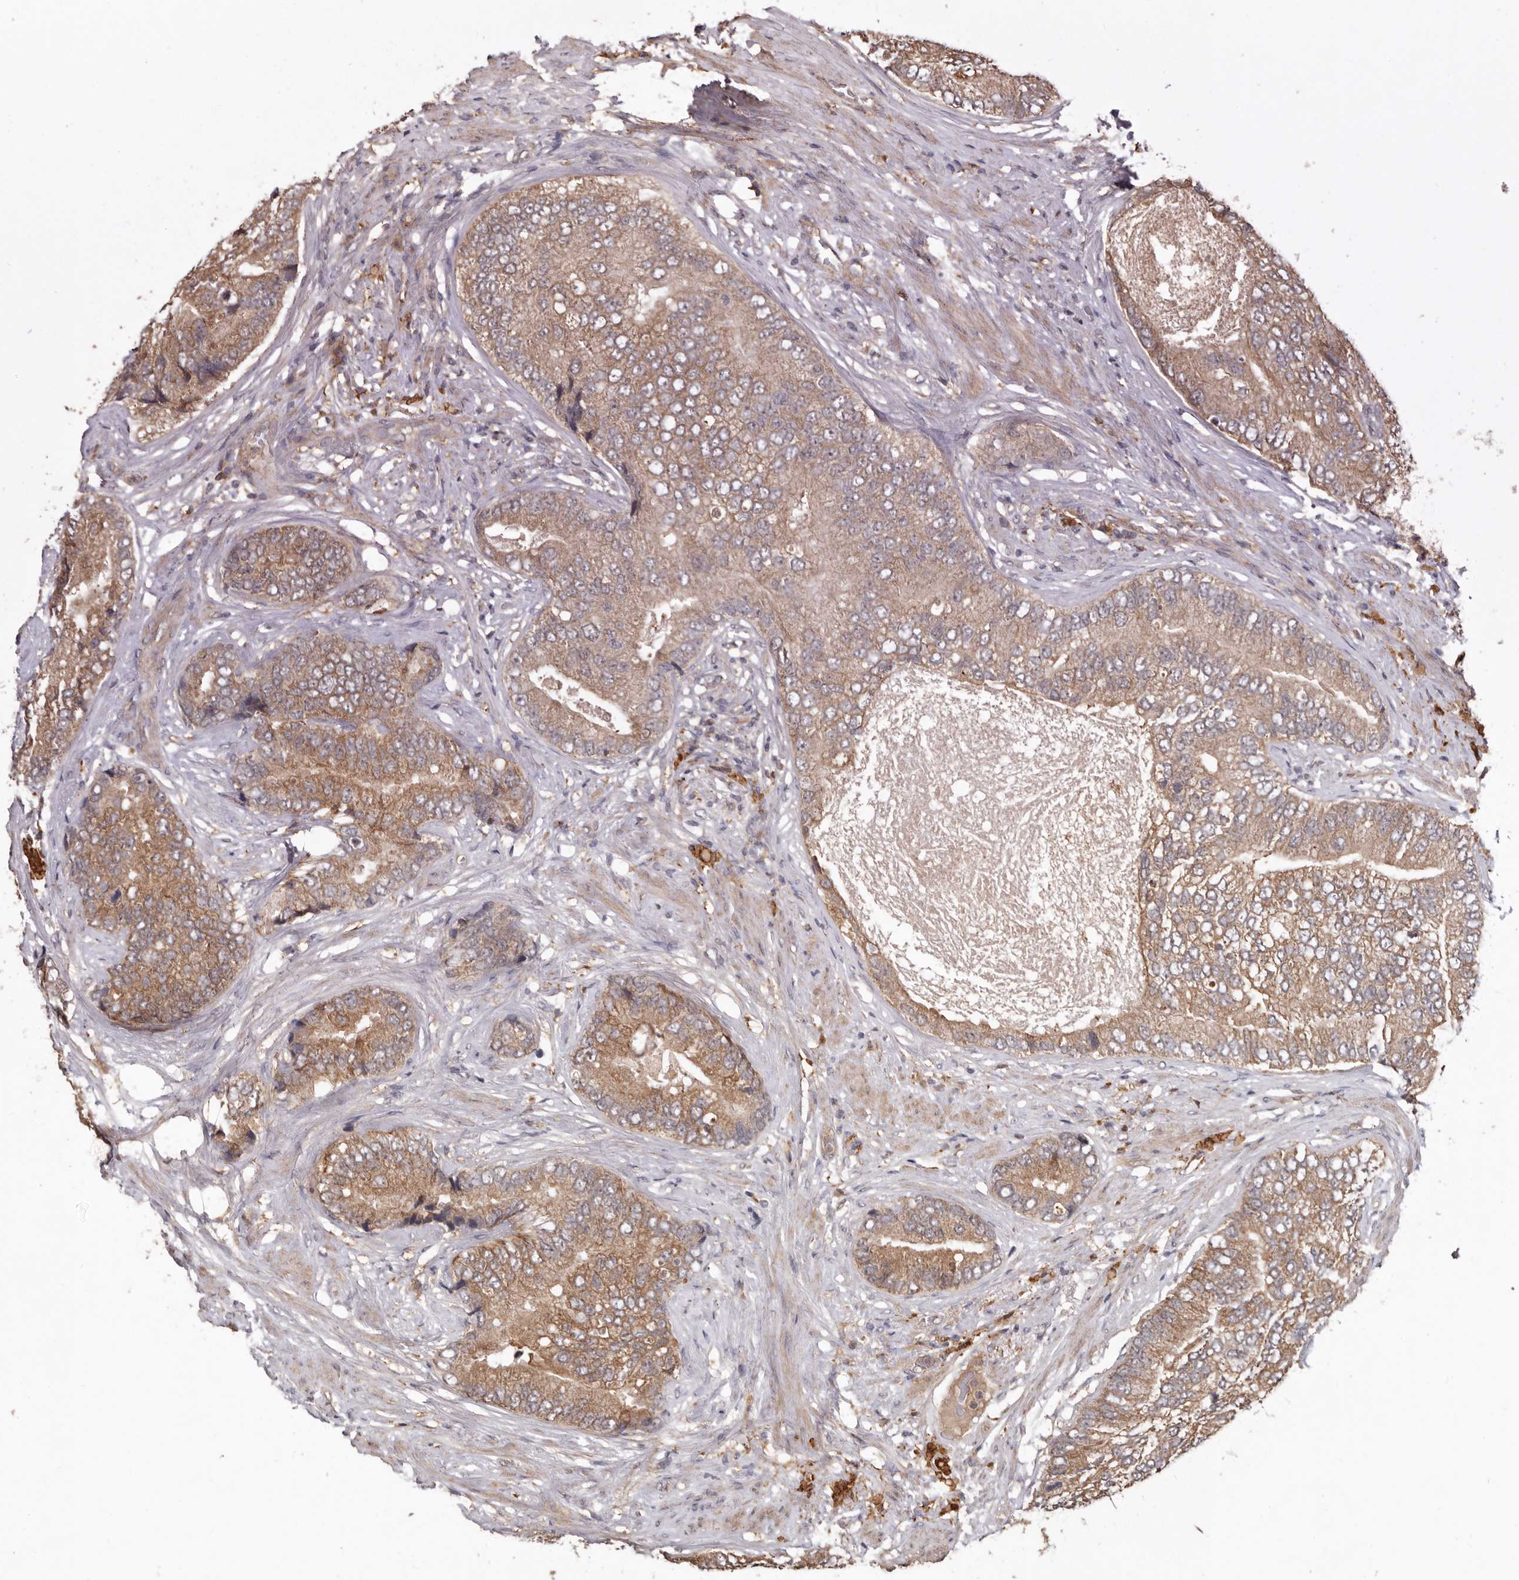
{"staining": {"intensity": "moderate", "quantity": ">75%", "location": "cytoplasmic/membranous"}, "tissue": "prostate cancer", "cell_type": "Tumor cells", "image_type": "cancer", "snomed": [{"axis": "morphology", "description": "Adenocarcinoma, High grade"}, {"axis": "topography", "description": "Prostate"}], "caption": "Brown immunohistochemical staining in human prostate cancer reveals moderate cytoplasmic/membranous positivity in approximately >75% of tumor cells.", "gene": "RSPO2", "patient": {"sex": "male", "age": 70}}